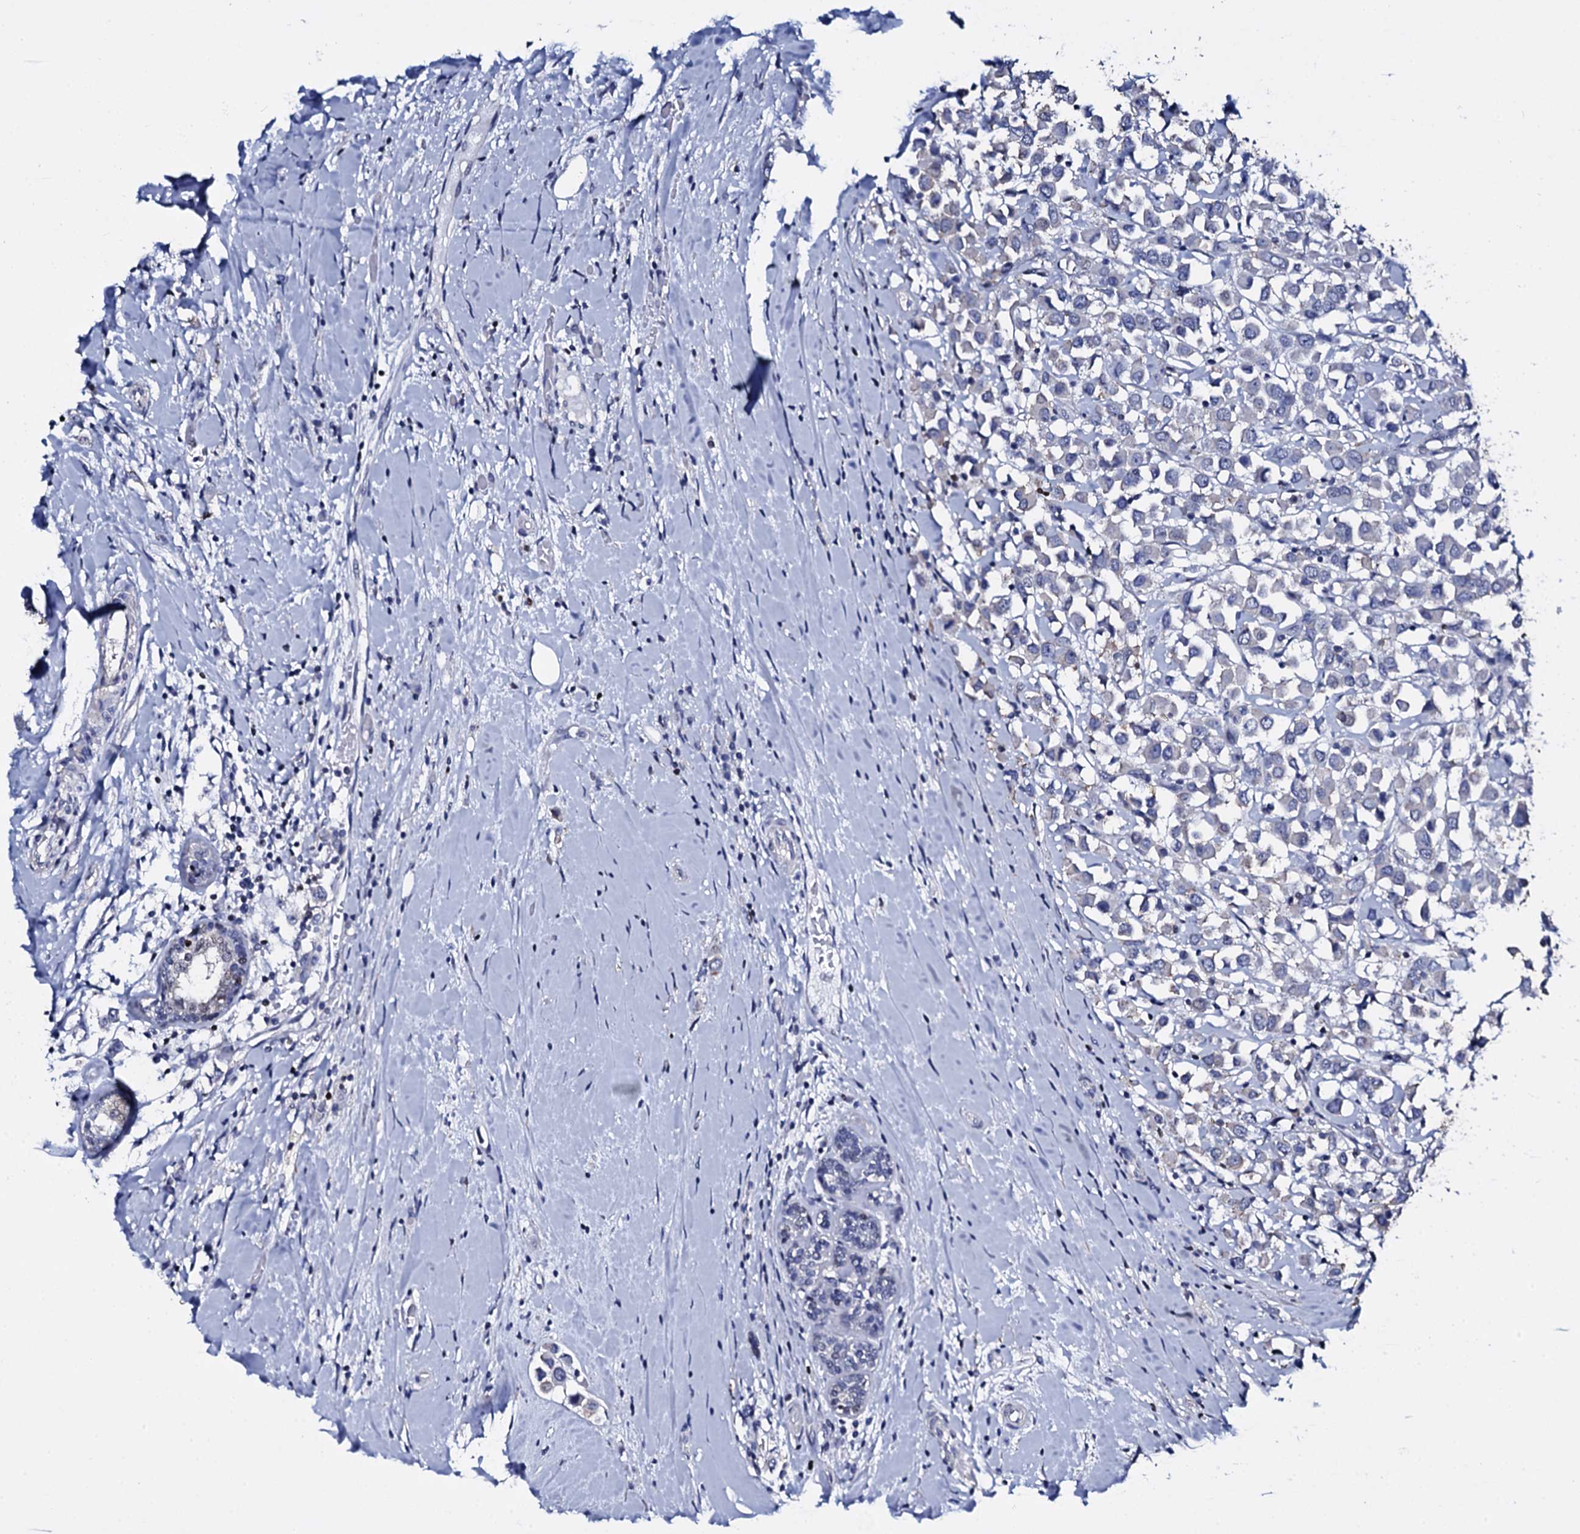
{"staining": {"intensity": "negative", "quantity": "none", "location": "none"}, "tissue": "breast cancer", "cell_type": "Tumor cells", "image_type": "cancer", "snomed": [{"axis": "morphology", "description": "Duct carcinoma"}, {"axis": "topography", "description": "Breast"}], "caption": "Protein analysis of breast cancer exhibits no significant expression in tumor cells.", "gene": "NPM2", "patient": {"sex": "female", "age": 61}}